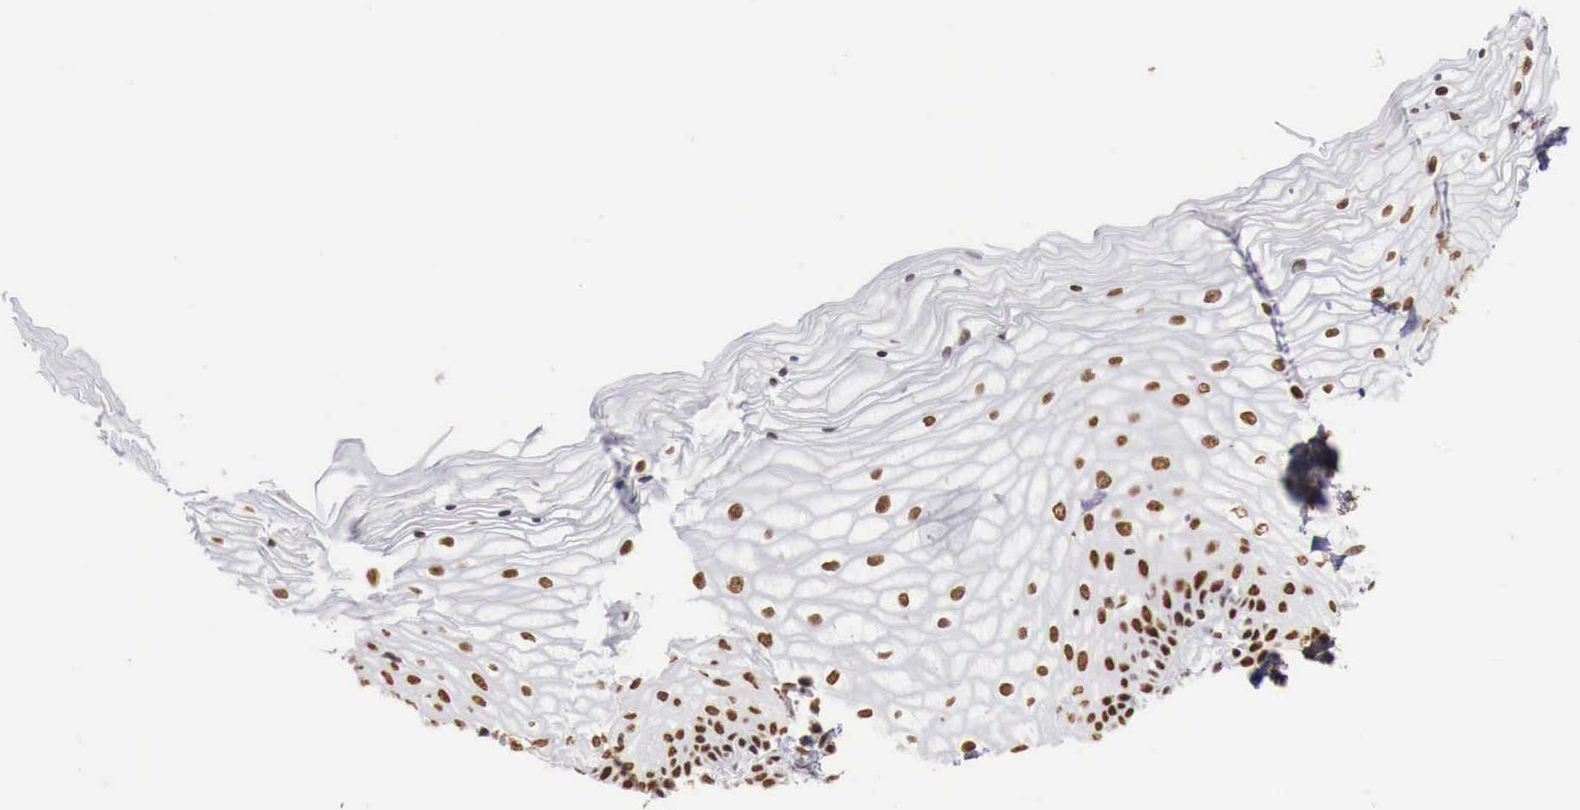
{"staining": {"intensity": "strong", "quantity": "25%-75%", "location": "nuclear"}, "tissue": "vagina", "cell_type": "Squamous epithelial cells", "image_type": "normal", "snomed": [{"axis": "morphology", "description": "Normal tissue, NOS"}, {"axis": "topography", "description": "Vagina"}], "caption": "Protein staining of normal vagina reveals strong nuclear expression in approximately 25%-75% of squamous epithelial cells.", "gene": "PHF14", "patient": {"sex": "female", "age": 34}}